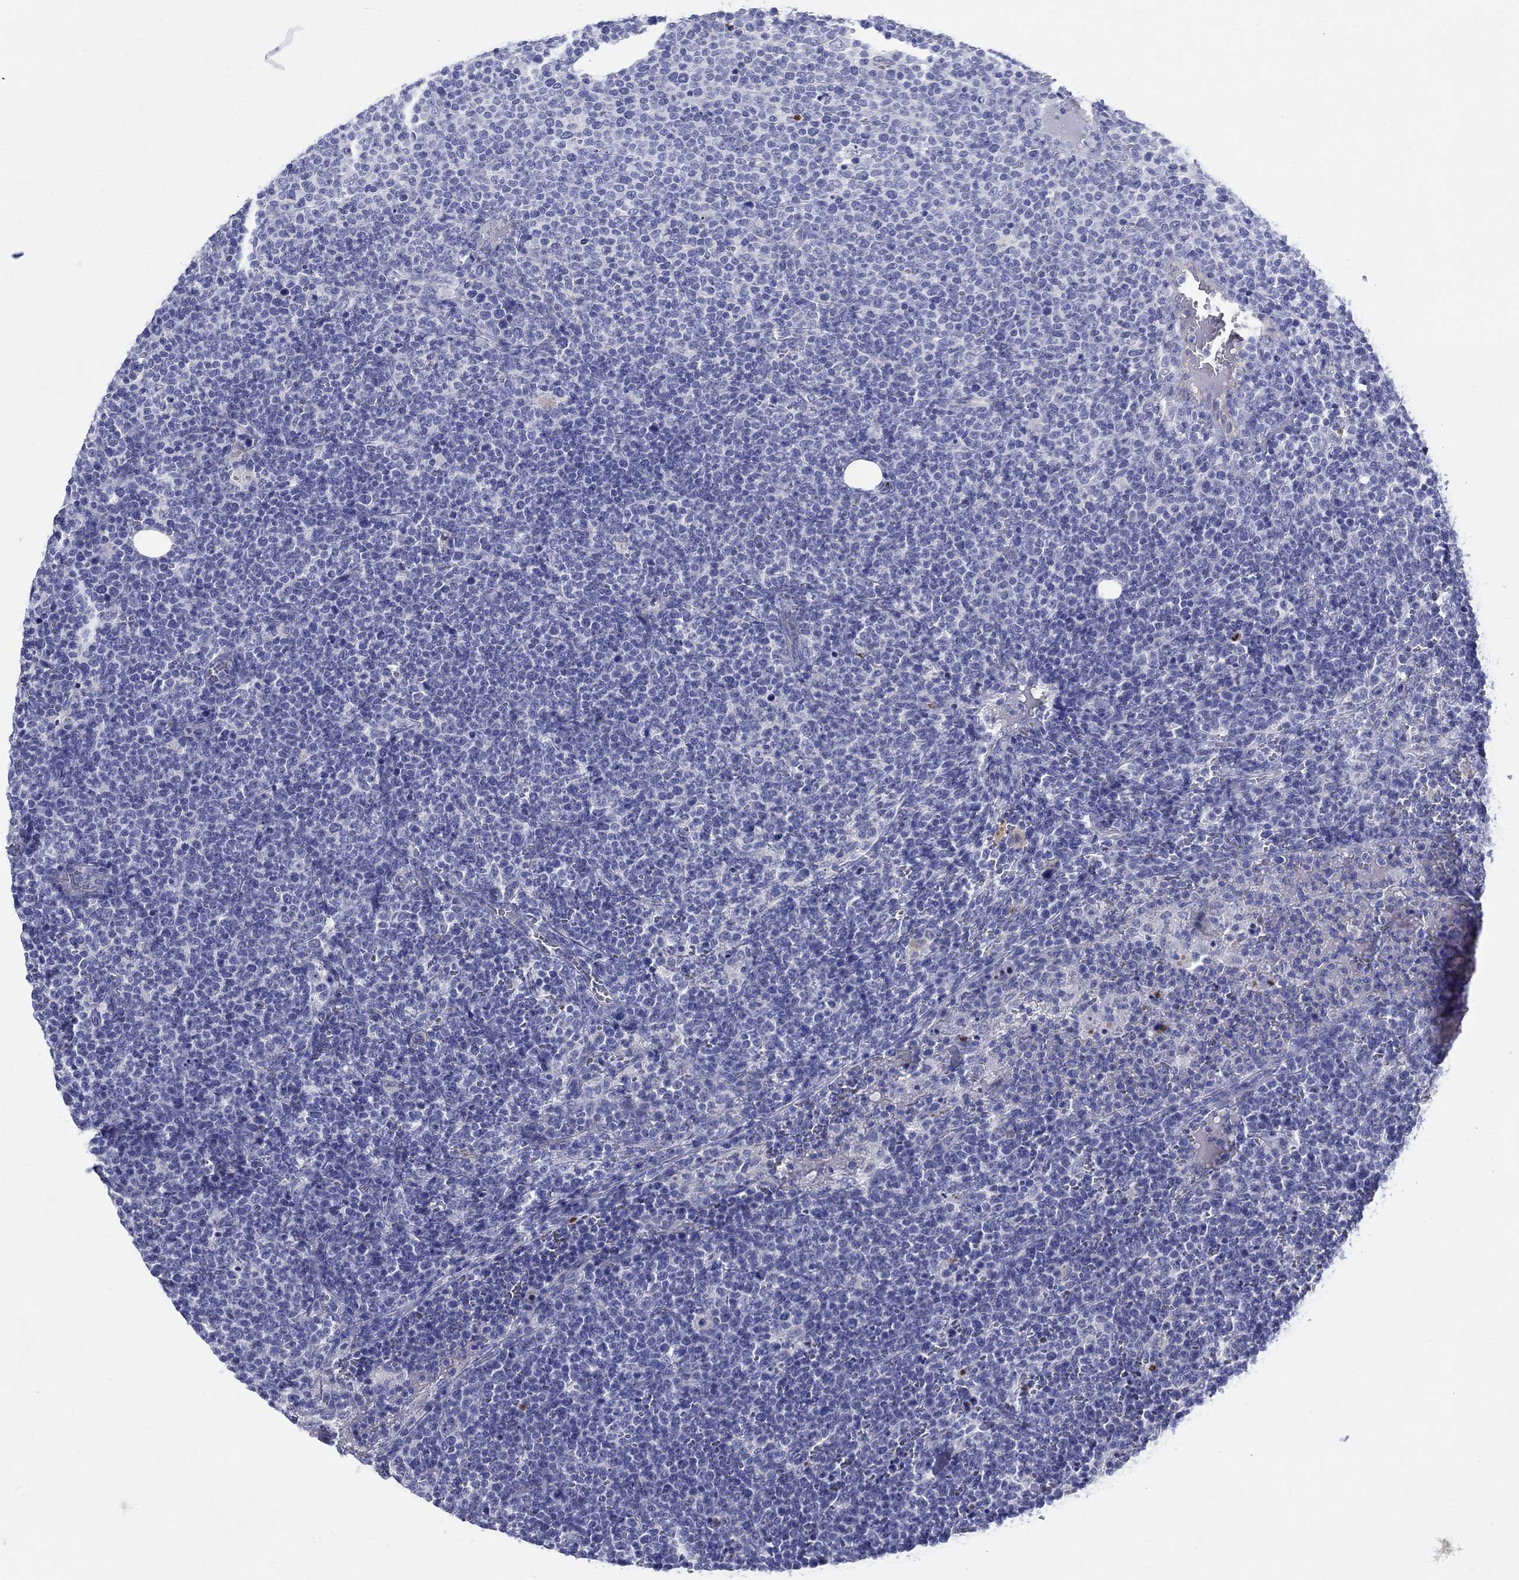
{"staining": {"intensity": "negative", "quantity": "none", "location": "none"}, "tissue": "lymphoma", "cell_type": "Tumor cells", "image_type": "cancer", "snomed": [{"axis": "morphology", "description": "Malignant lymphoma, non-Hodgkin's type, High grade"}, {"axis": "topography", "description": "Lymph node"}], "caption": "Tumor cells show no significant protein expression in lymphoma. Nuclei are stained in blue.", "gene": "SH2D7", "patient": {"sex": "male", "age": 61}}